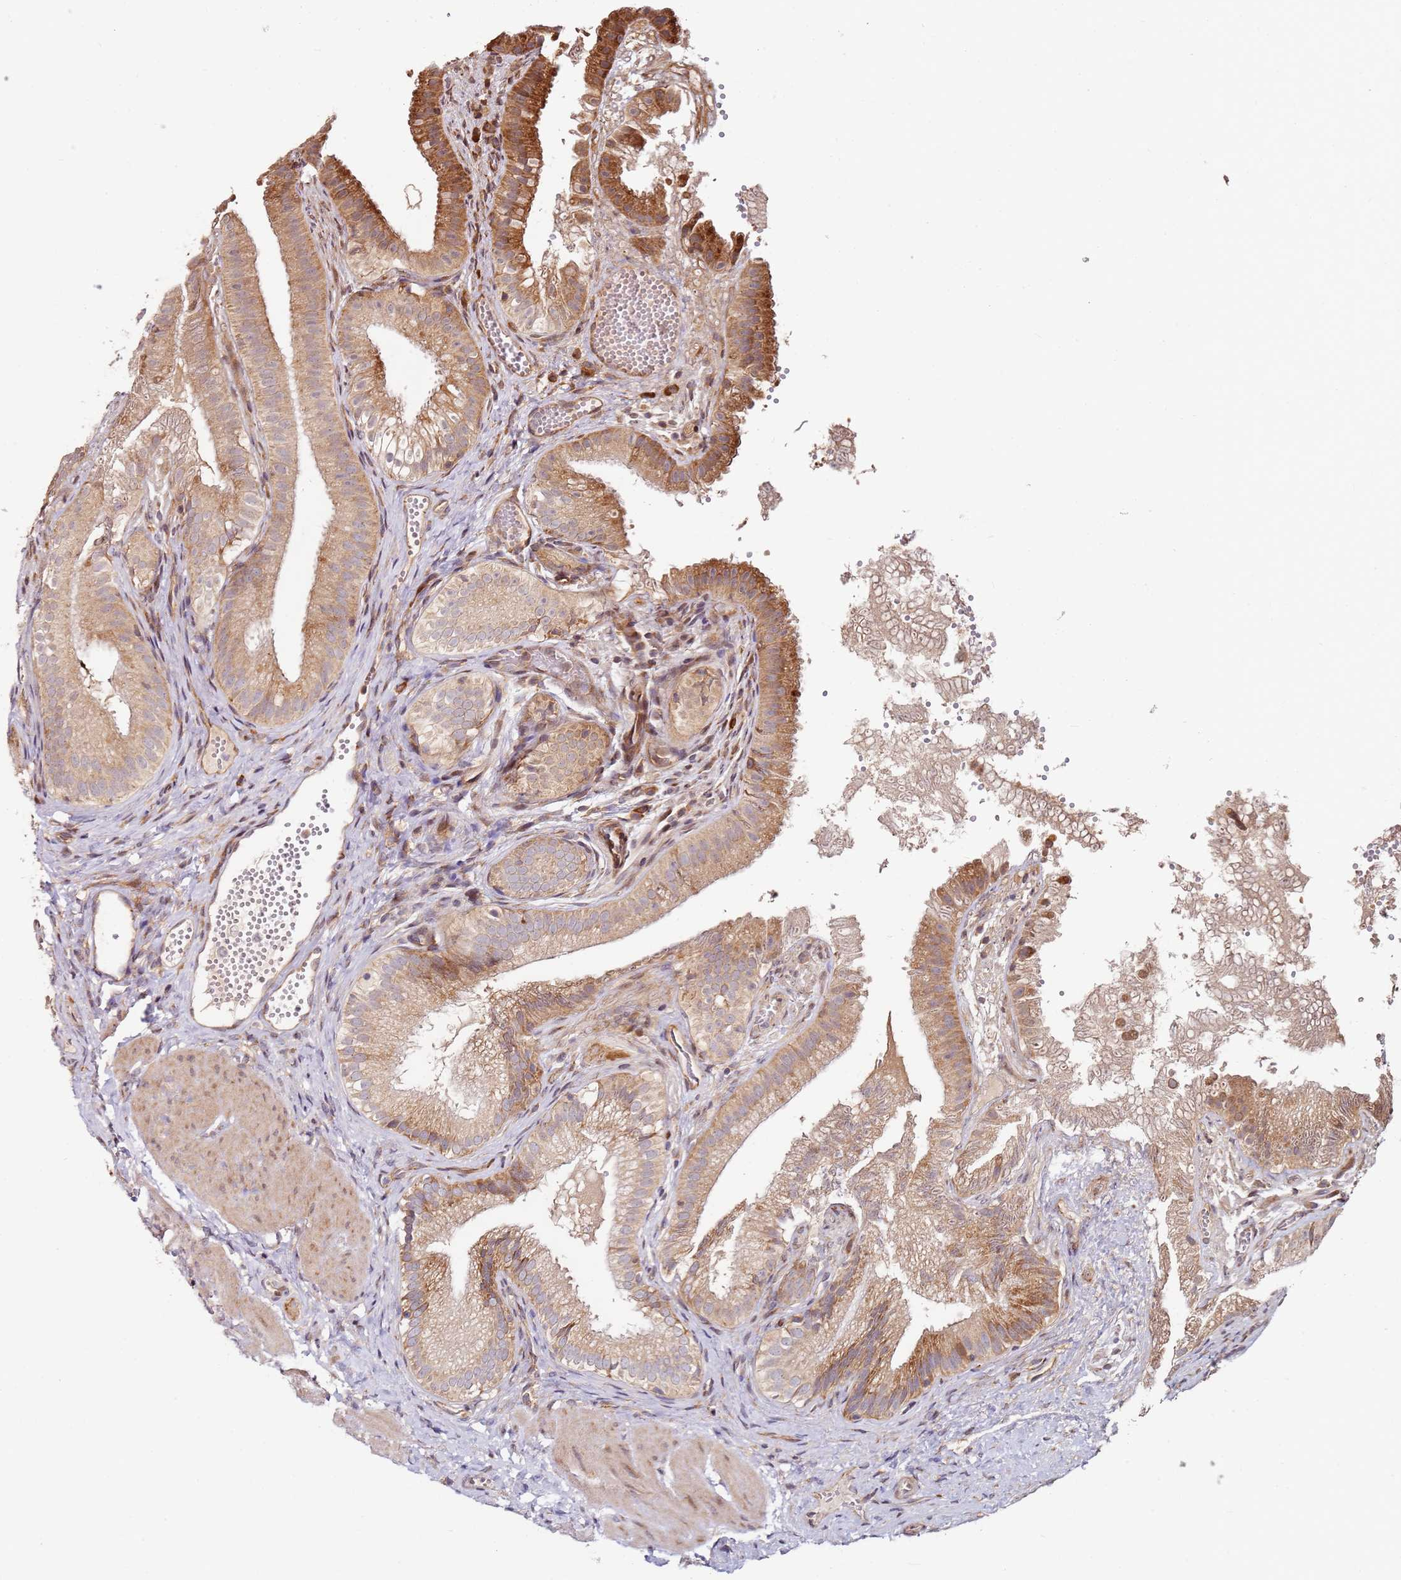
{"staining": {"intensity": "moderate", "quantity": "25%-75%", "location": "cytoplasmic/membranous"}, "tissue": "gallbladder", "cell_type": "Glandular cells", "image_type": "normal", "snomed": [{"axis": "morphology", "description": "Normal tissue, NOS"}, {"axis": "topography", "description": "Gallbladder"}], "caption": "Immunohistochemistry (DAB (3,3'-diaminobenzidine)) staining of benign human gallbladder shows moderate cytoplasmic/membranous protein expression in about 25%-75% of glandular cells.", "gene": "RPS3A", "patient": {"sex": "female", "age": 30}}